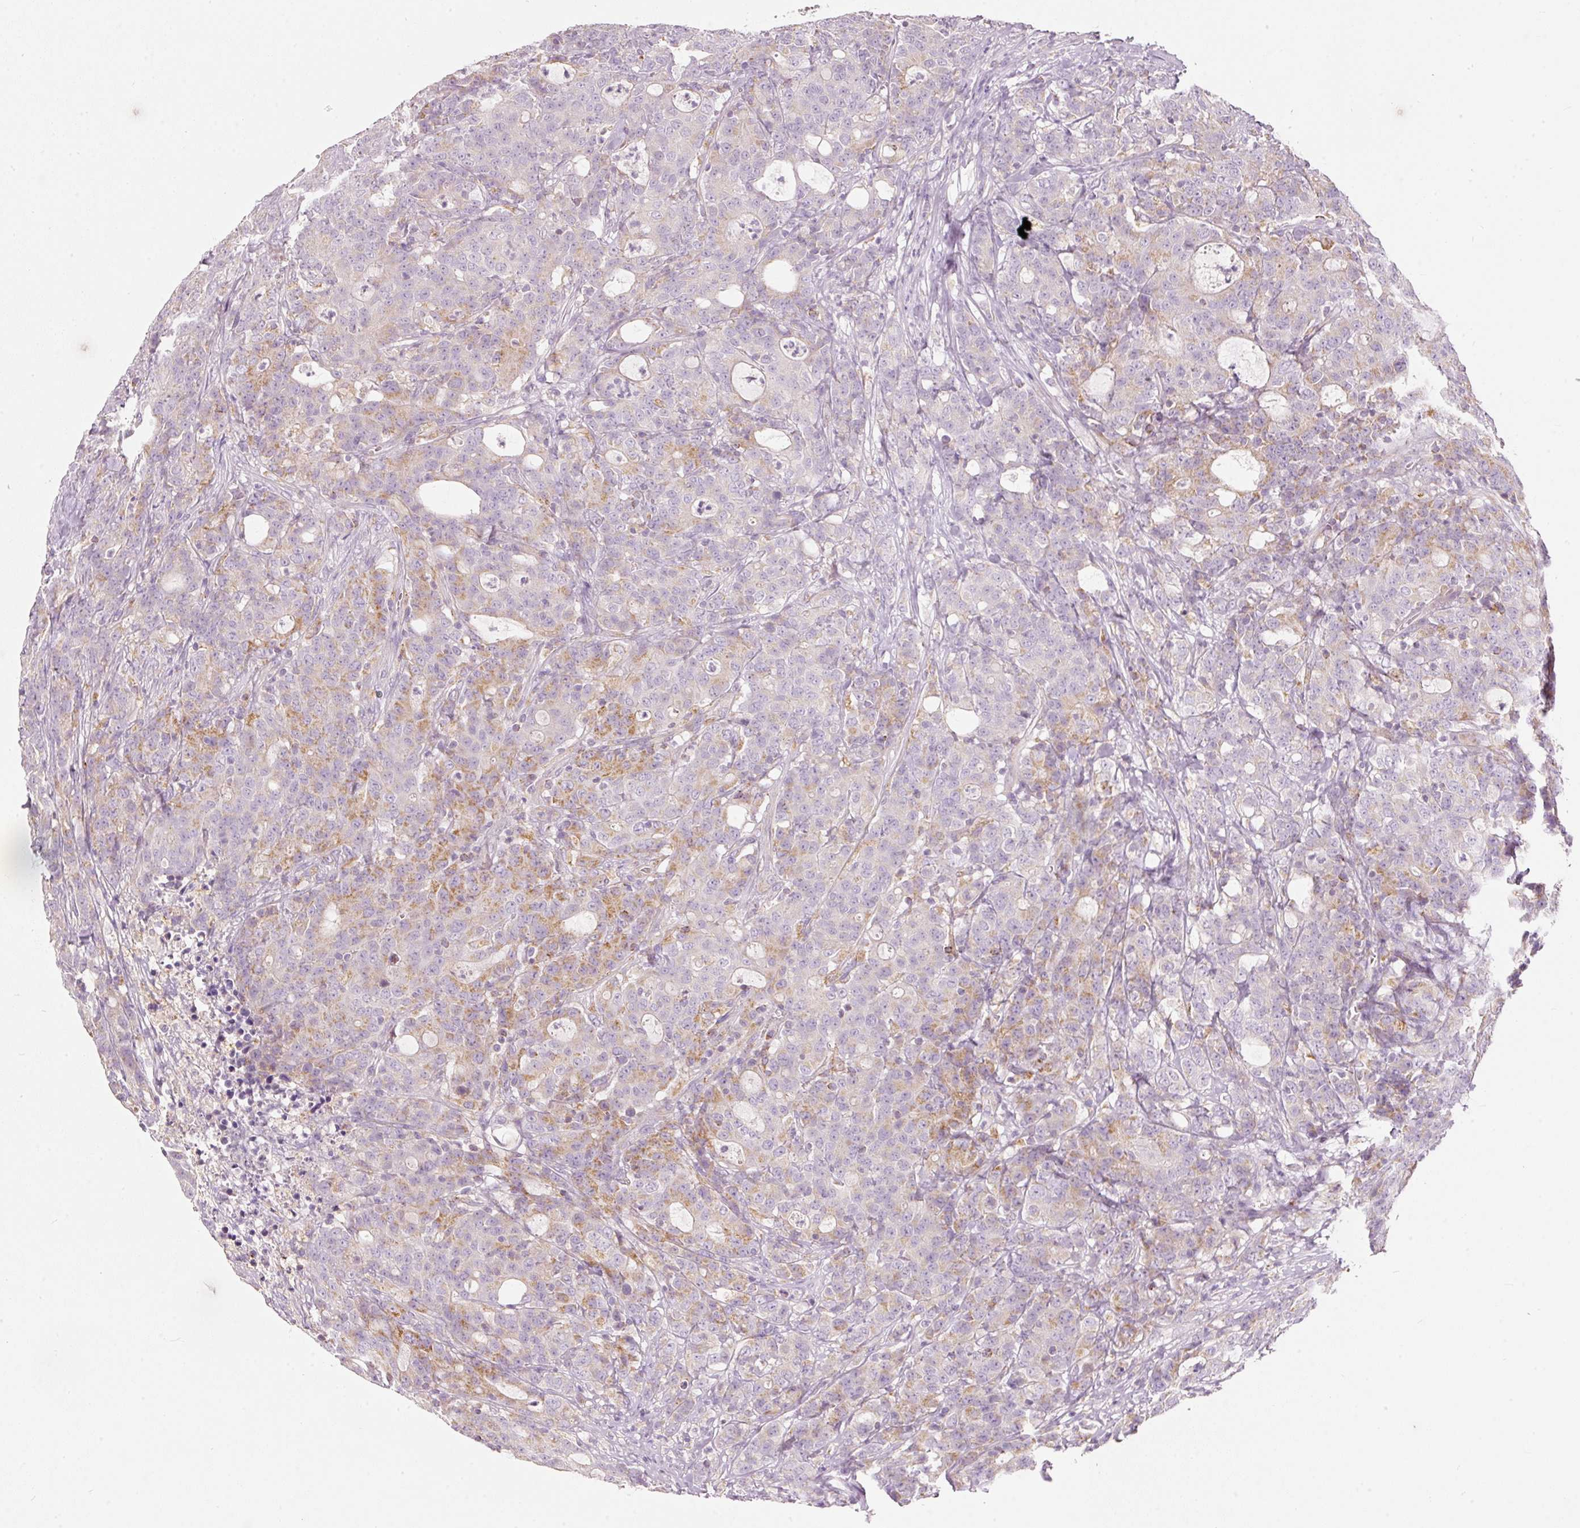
{"staining": {"intensity": "moderate", "quantity": "<25%", "location": "cytoplasmic/membranous"}, "tissue": "colorectal cancer", "cell_type": "Tumor cells", "image_type": "cancer", "snomed": [{"axis": "morphology", "description": "Adenocarcinoma, NOS"}, {"axis": "topography", "description": "Colon"}], "caption": "There is low levels of moderate cytoplasmic/membranous staining in tumor cells of colorectal cancer, as demonstrated by immunohistochemical staining (brown color).", "gene": "MTHFD2", "patient": {"sex": "male", "age": 83}}